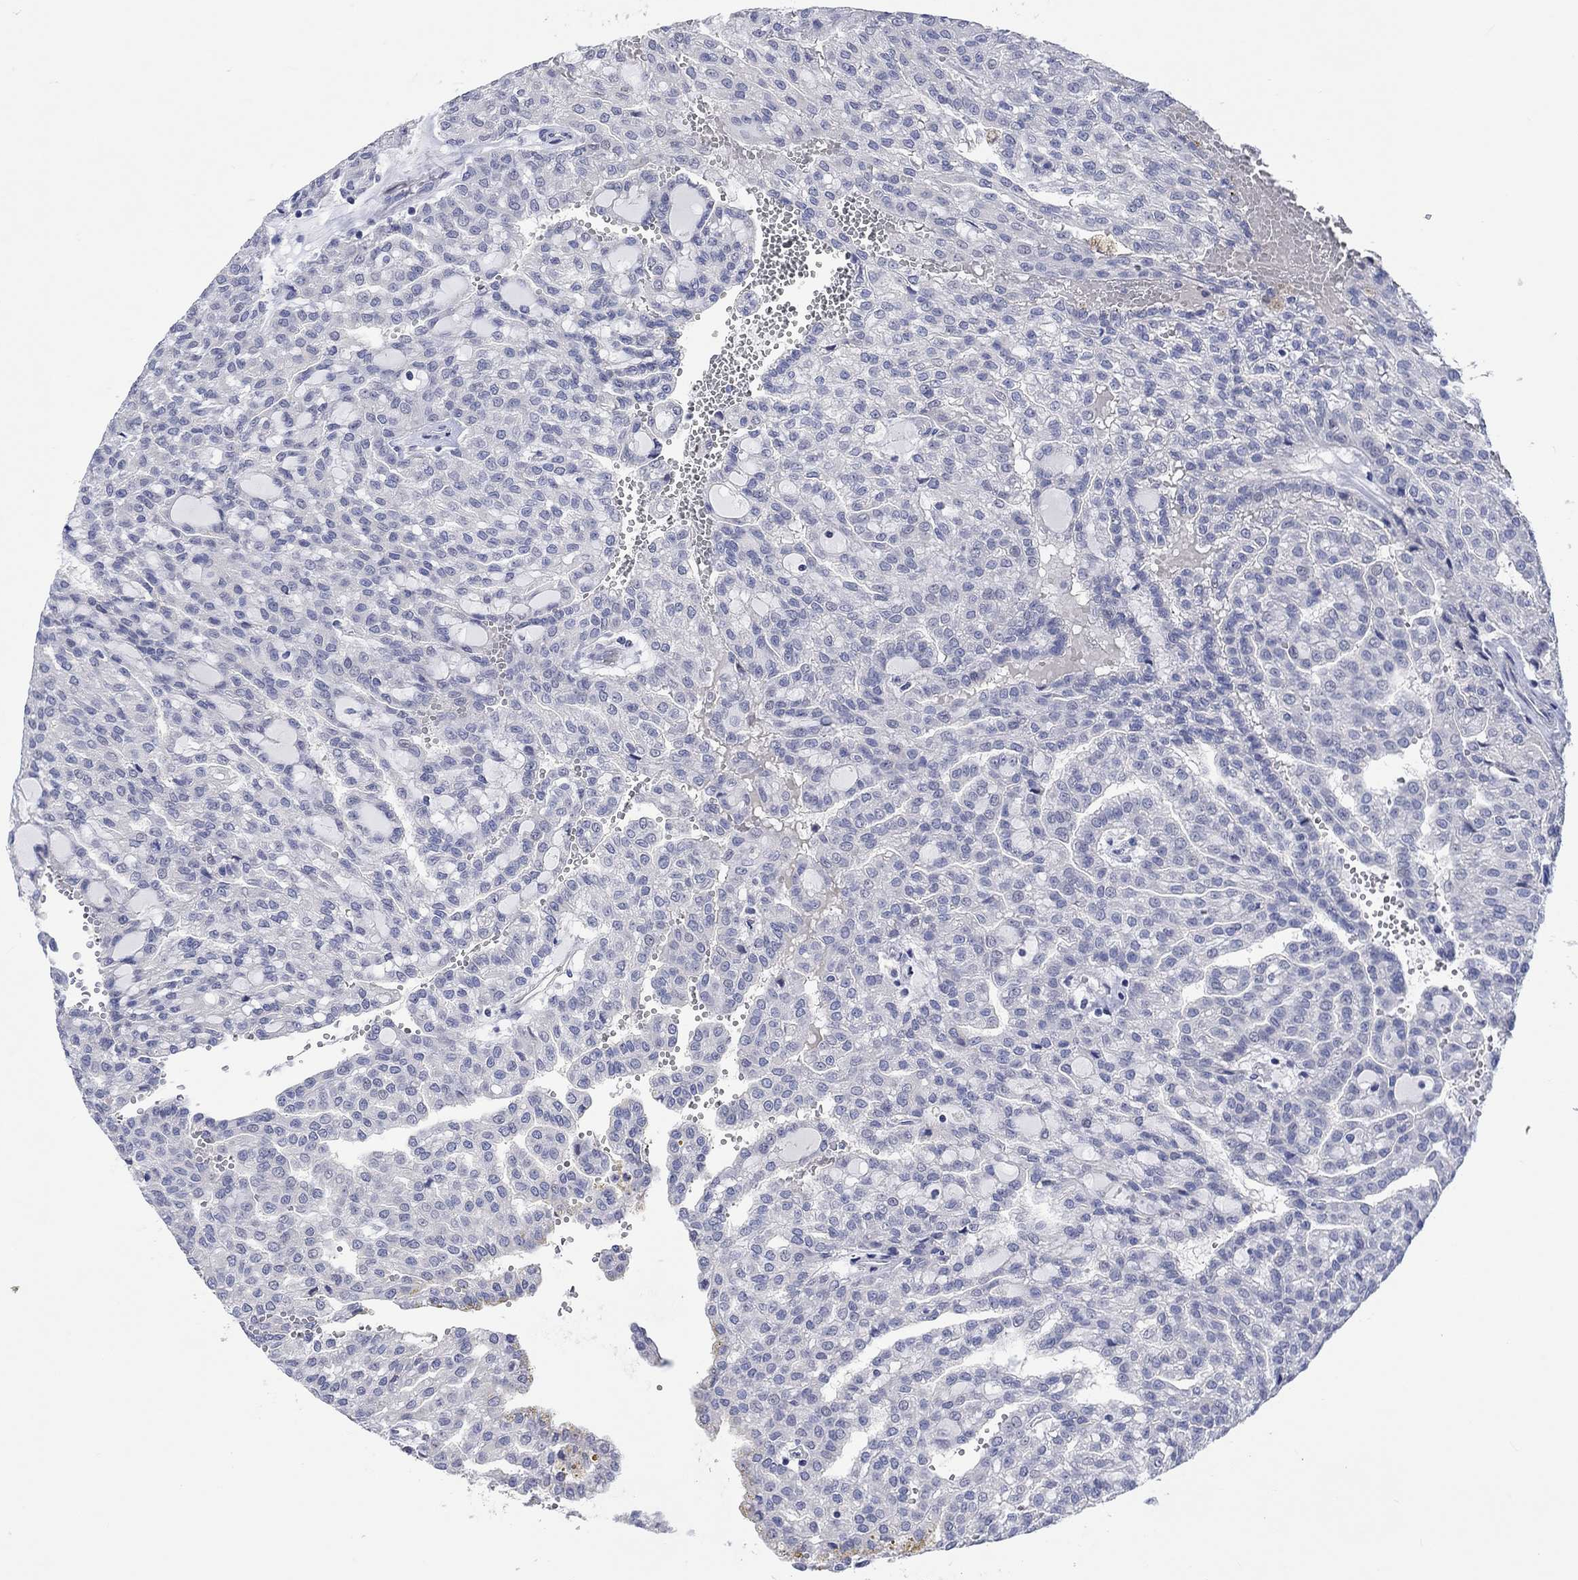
{"staining": {"intensity": "negative", "quantity": "none", "location": "none"}, "tissue": "renal cancer", "cell_type": "Tumor cells", "image_type": "cancer", "snomed": [{"axis": "morphology", "description": "Adenocarcinoma, NOS"}, {"axis": "topography", "description": "Kidney"}], "caption": "Immunohistochemistry micrograph of neoplastic tissue: adenocarcinoma (renal) stained with DAB displays no significant protein positivity in tumor cells.", "gene": "DLK1", "patient": {"sex": "male", "age": 63}}